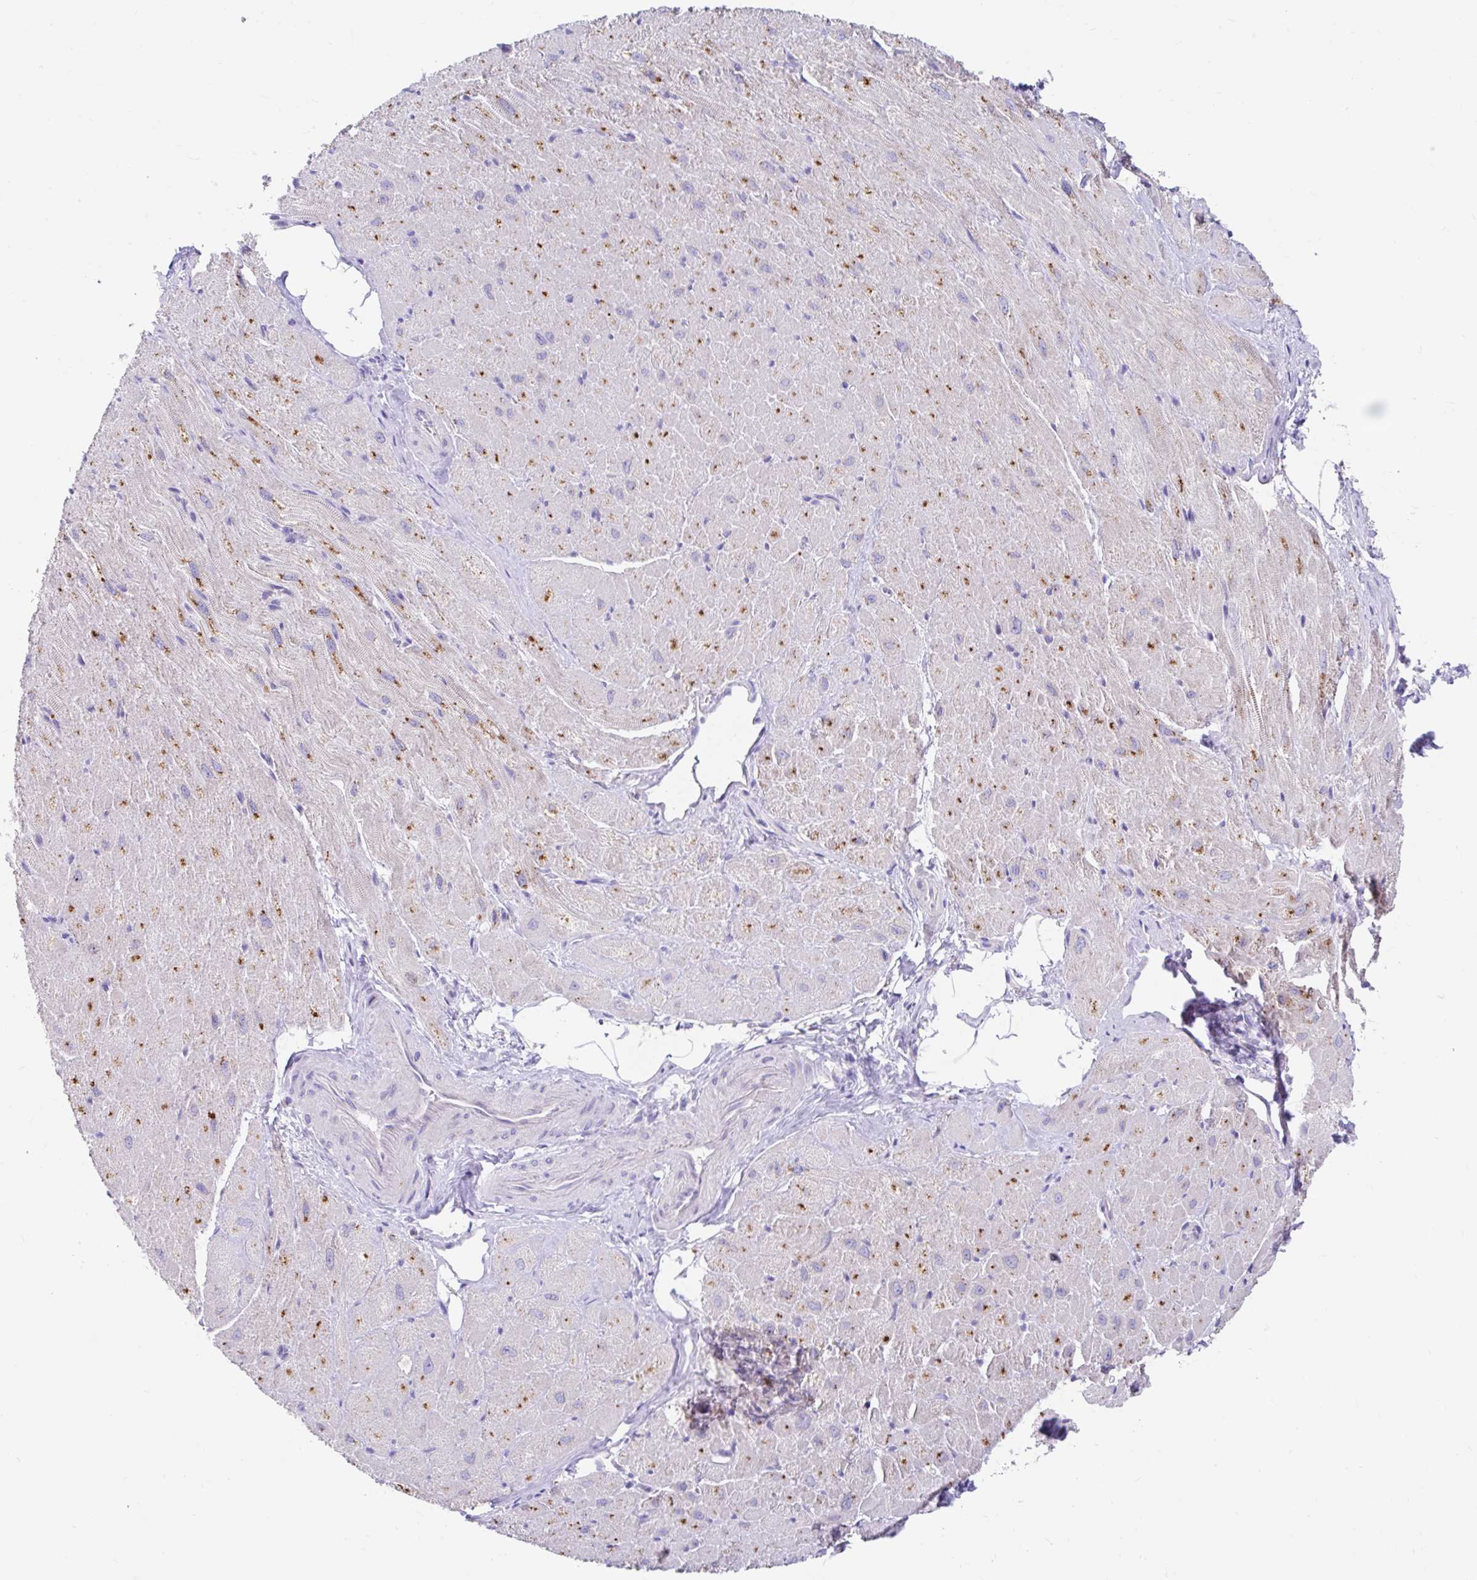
{"staining": {"intensity": "moderate", "quantity": "25%-75%", "location": "cytoplasmic/membranous"}, "tissue": "heart muscle", "cell_type": "Cardiomyocytes", "image_type": "normal", "snomed": [{"axis": "morphology", "description": "Normal tissue, NOS"}, {"axis": "topography", "description": "Heart"}], "caption": "Heart muscle stained with DAB immunohistochemistry exhibits medium levels of moderate cytoplasmic/membranous staining in approximately 25%-75% of cardiomyocytes.", "gene": "ZNF33A", "patient": {"sex": "male", "age": 62}}